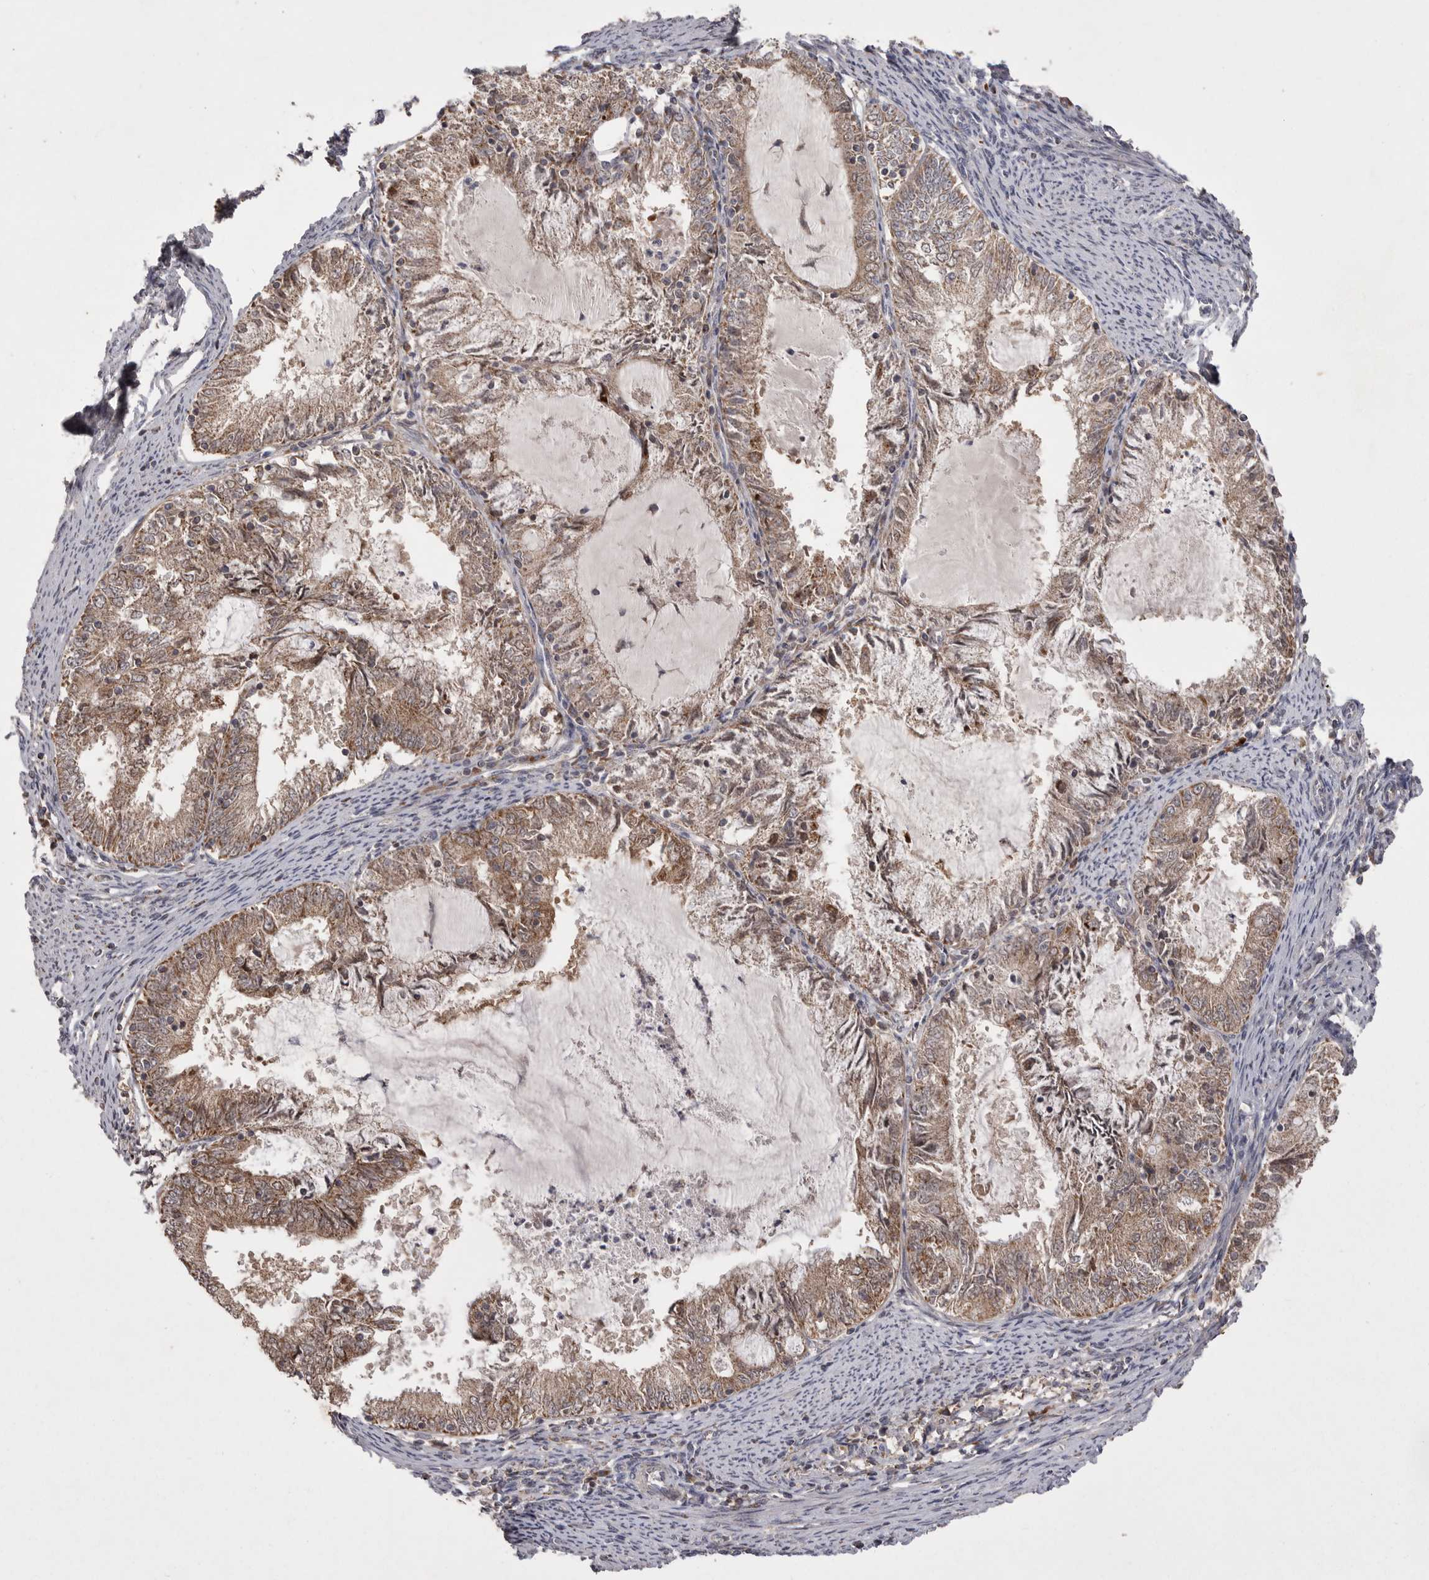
{"staining": {"intensity": "moderate", "quantity": ">75%", "location": "cytoplasmic/membranous"}, "tissue": "endometrial cancer", "cell_type": "Tumor cells", "image_type": "cancer", "snomed": [{"axis": "morphology", "description": "Adenocarcinoma, NOS"}, {"axis": "topography", "description": "Endometrium"}], "caption": "Immunohistochemical staining of human endometrial cancer shows medium levels of moderate cytoplasmic/membranous staining in about >75% of tumor cells.", "gene": "KYAT3", "patient": {"sex": "female", "age": 57}}